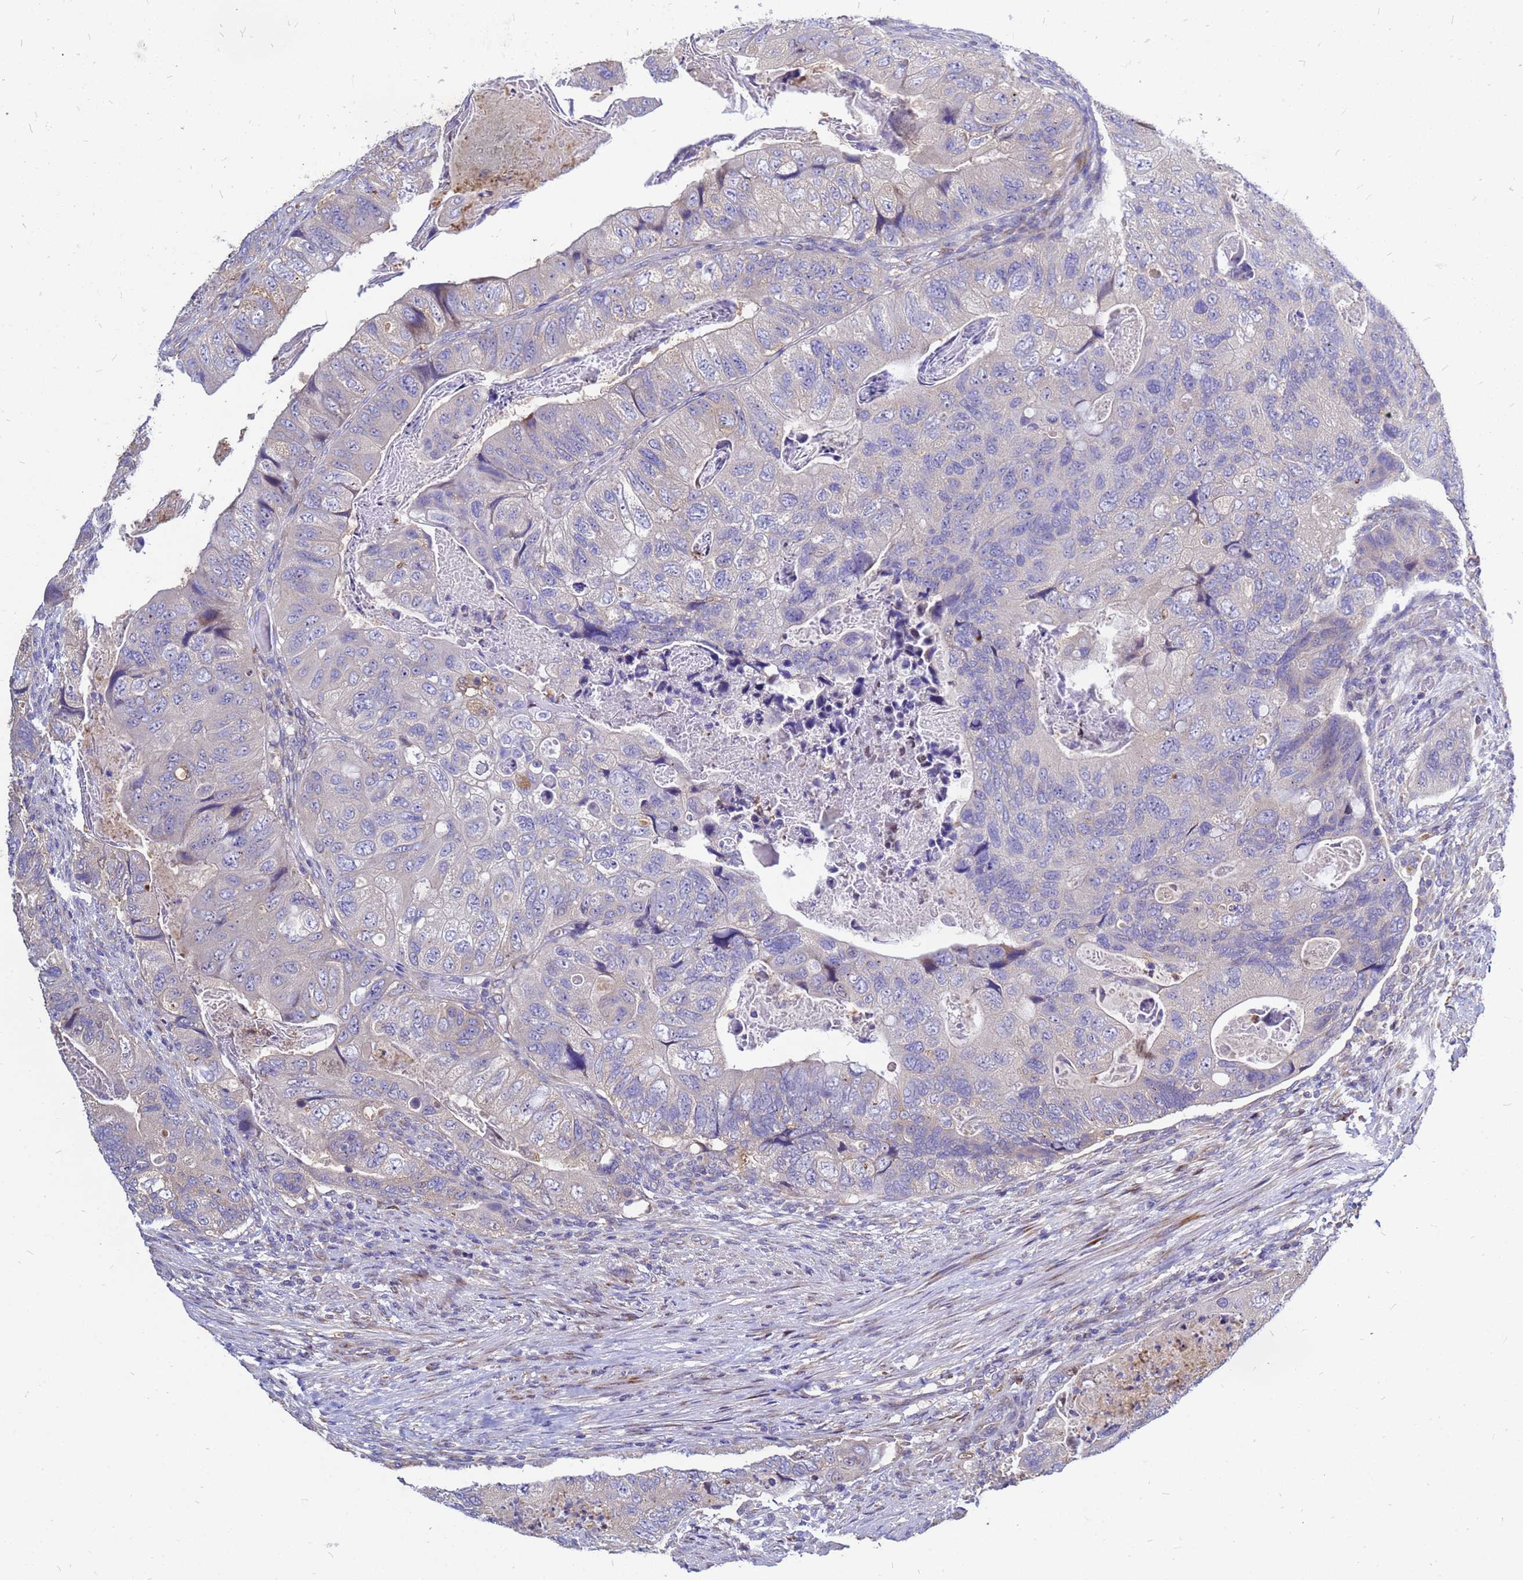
{"staining": {"intensity": "negative", "quantity": "none", "location": "none"}, "tissue": "colorectal cancer", "cell_type": "Tumor cells", "image_type": "cancer", "snomed": [{"axis": "morphology", "description": "Adenocarcinoma, NOS"}, {"axis": "topography", "description": "Rectum"}], "caption": "IHC histopathology image of neoplastic tissue: colorectal adenocarcinoma stained with DAB (3,3'-diaminobenzidine) shows no significant protein positivity in tumor cells.", "gene": "MOB2", "patient": {"sex": "male", "age": 63}}